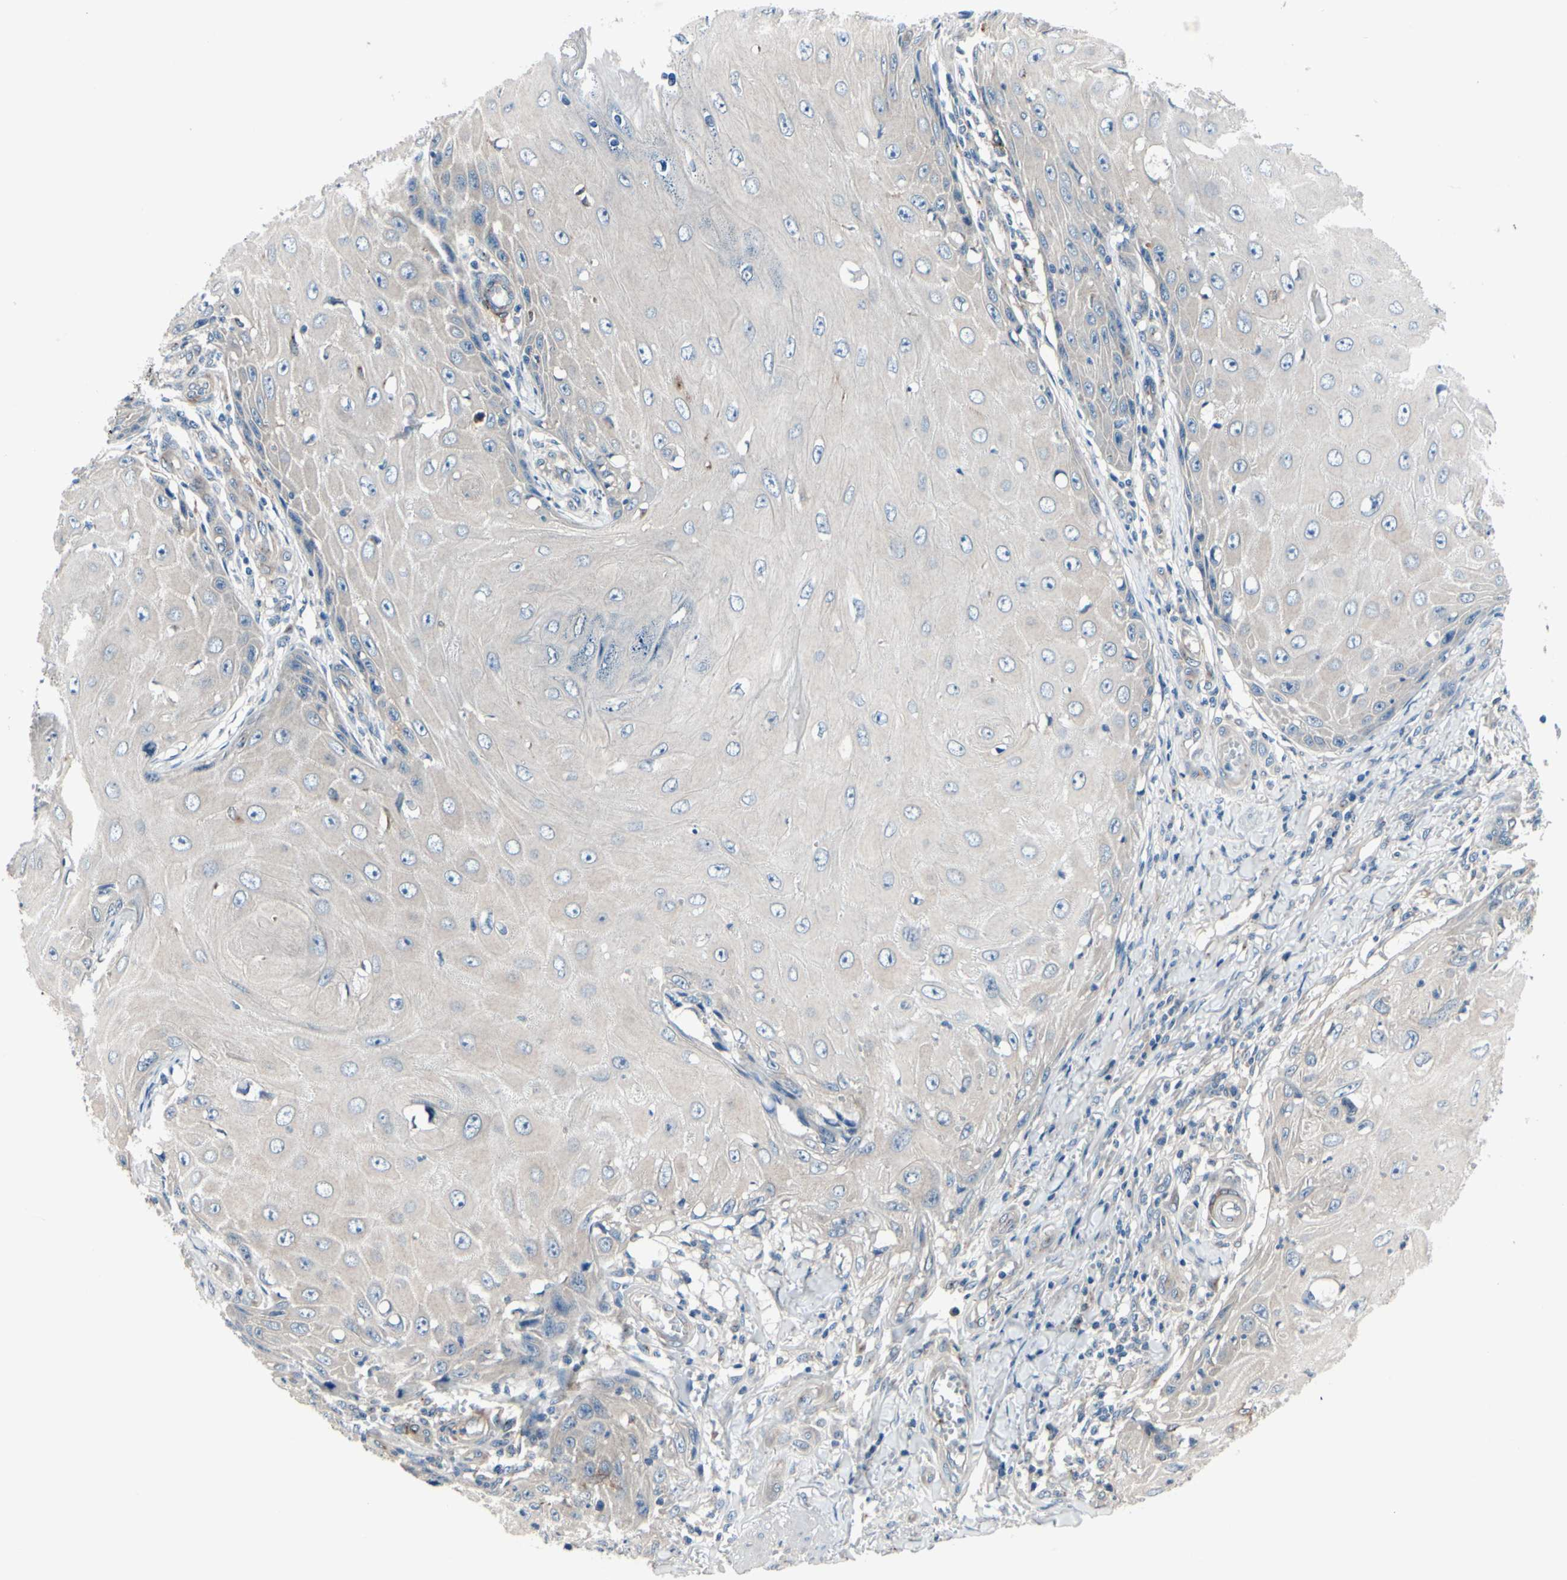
{"staining": {"intensity": "negative", "quantity": "none", "location": "none"}, "tissue": "skin cancer", "cell_type": "Tumor cells", "image_type": "cancer", "snomed": [{"axis": "morphology", "description": "Squamous cell carcinoma, NOS"}, {"axis": "topography", "description": "Skin"}], "caption": "This image is of skin cancer (squamous cell carcinoma) stained with immunohistochemistry (IHC) to label a protein in brown with the nuclei are counter-stained blue. There is no expression in tumor cells.", "gene": "PRKAR2B", "patient": {"sex": "female", "age": 73}}